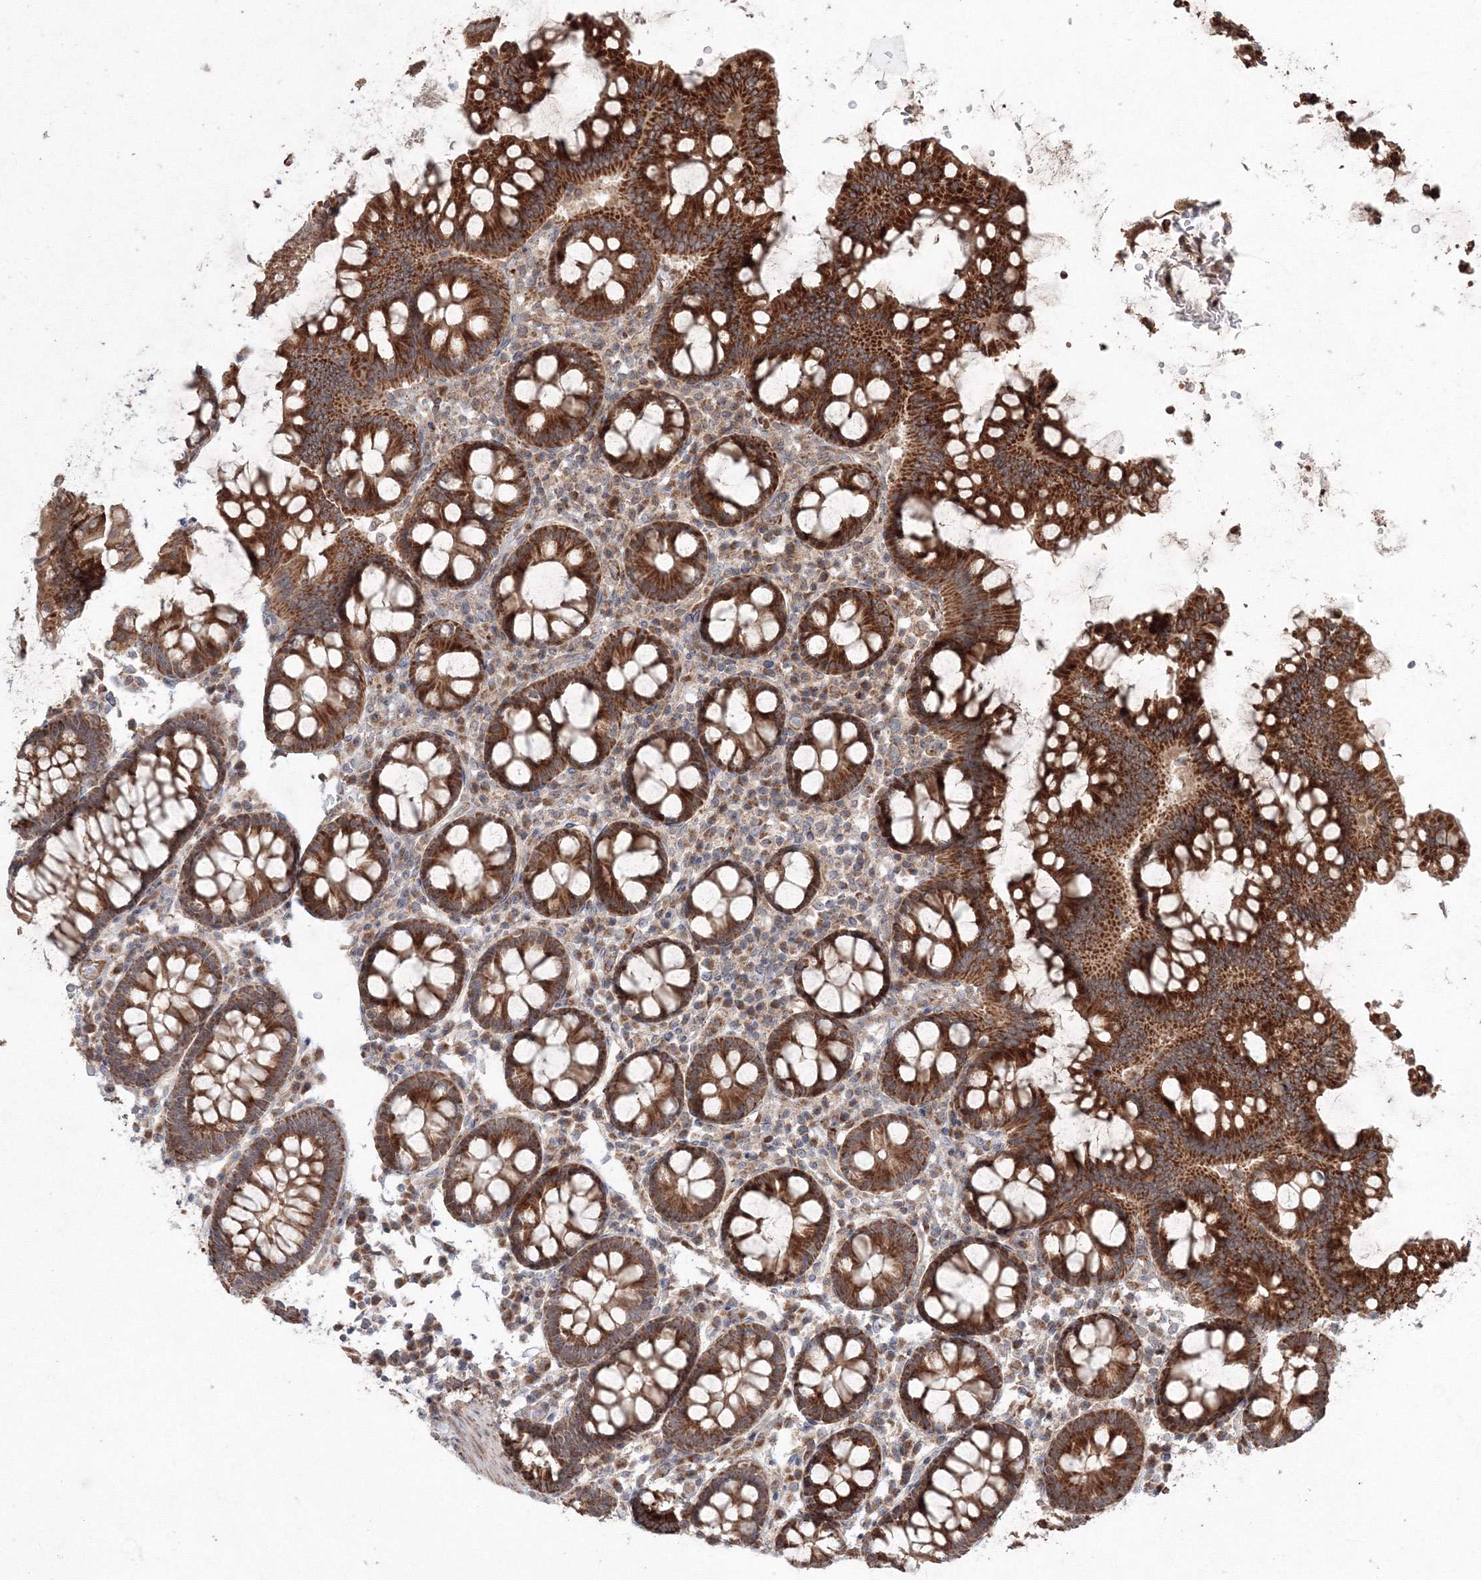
{"staining": {"intensity": "moderate", "quantity": ">75%", "location": "cytoplasmic/membranous"}, "tissue": "colon", "cell_type": "Endothelial cells", "image_type": "normal", "snomed": [{"axis": "morphology", "description": "Normal tissue, NOS"}, {"axis": "topography", "description": "Colon"}], "caption": "Immunohistochemistry (DAB) staining of benign colon reveals moderate cytoplasmic/membranous protein staining in about >75% of endothelial cells. Immunohistochemistry (ihc) stains the protein of interest in brown and the nuclei are stained blue.", "gene": "ANAPC16", "patient": {"sex": "female", "age": 79}}